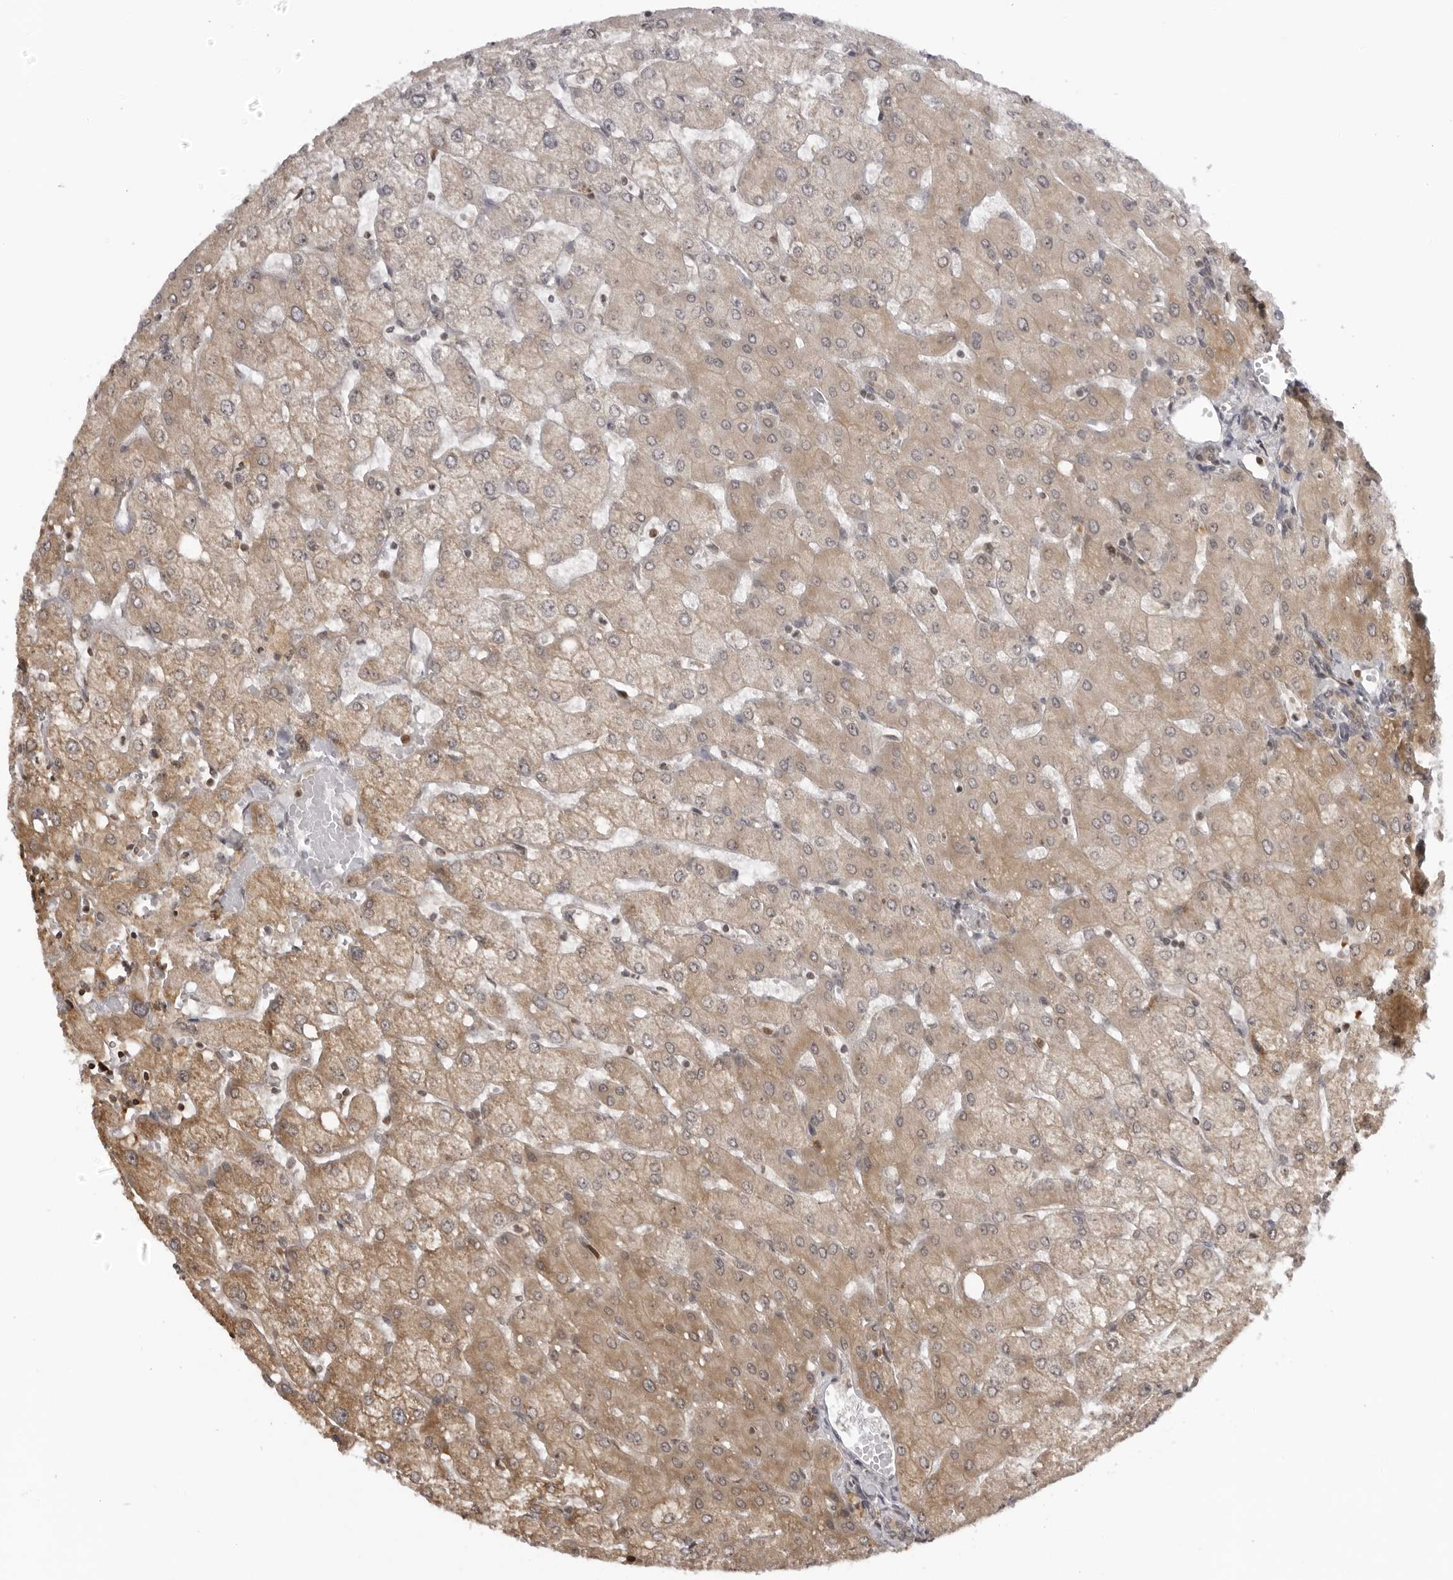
{"staining": {"intensity": "weak", "quantity": "25%-75%", "location": "cytoplasmic/membranous"}, "tissue": "liver", "cell_type": "Cholangiocytes", "image_type": "normal", "snomed": [{"axis": "morphology", "description": "Normal tissue, NOS"}, {"axis": "topography", "description": "Liver"}], "caption": "Liver stained for a protein (brown) displays weak cytoplasmic/membranous positive expression in about 25%-75% of cholangiocytes.", "gene": "MRPS15", "patient": {"sex": "female", "age": 54}}